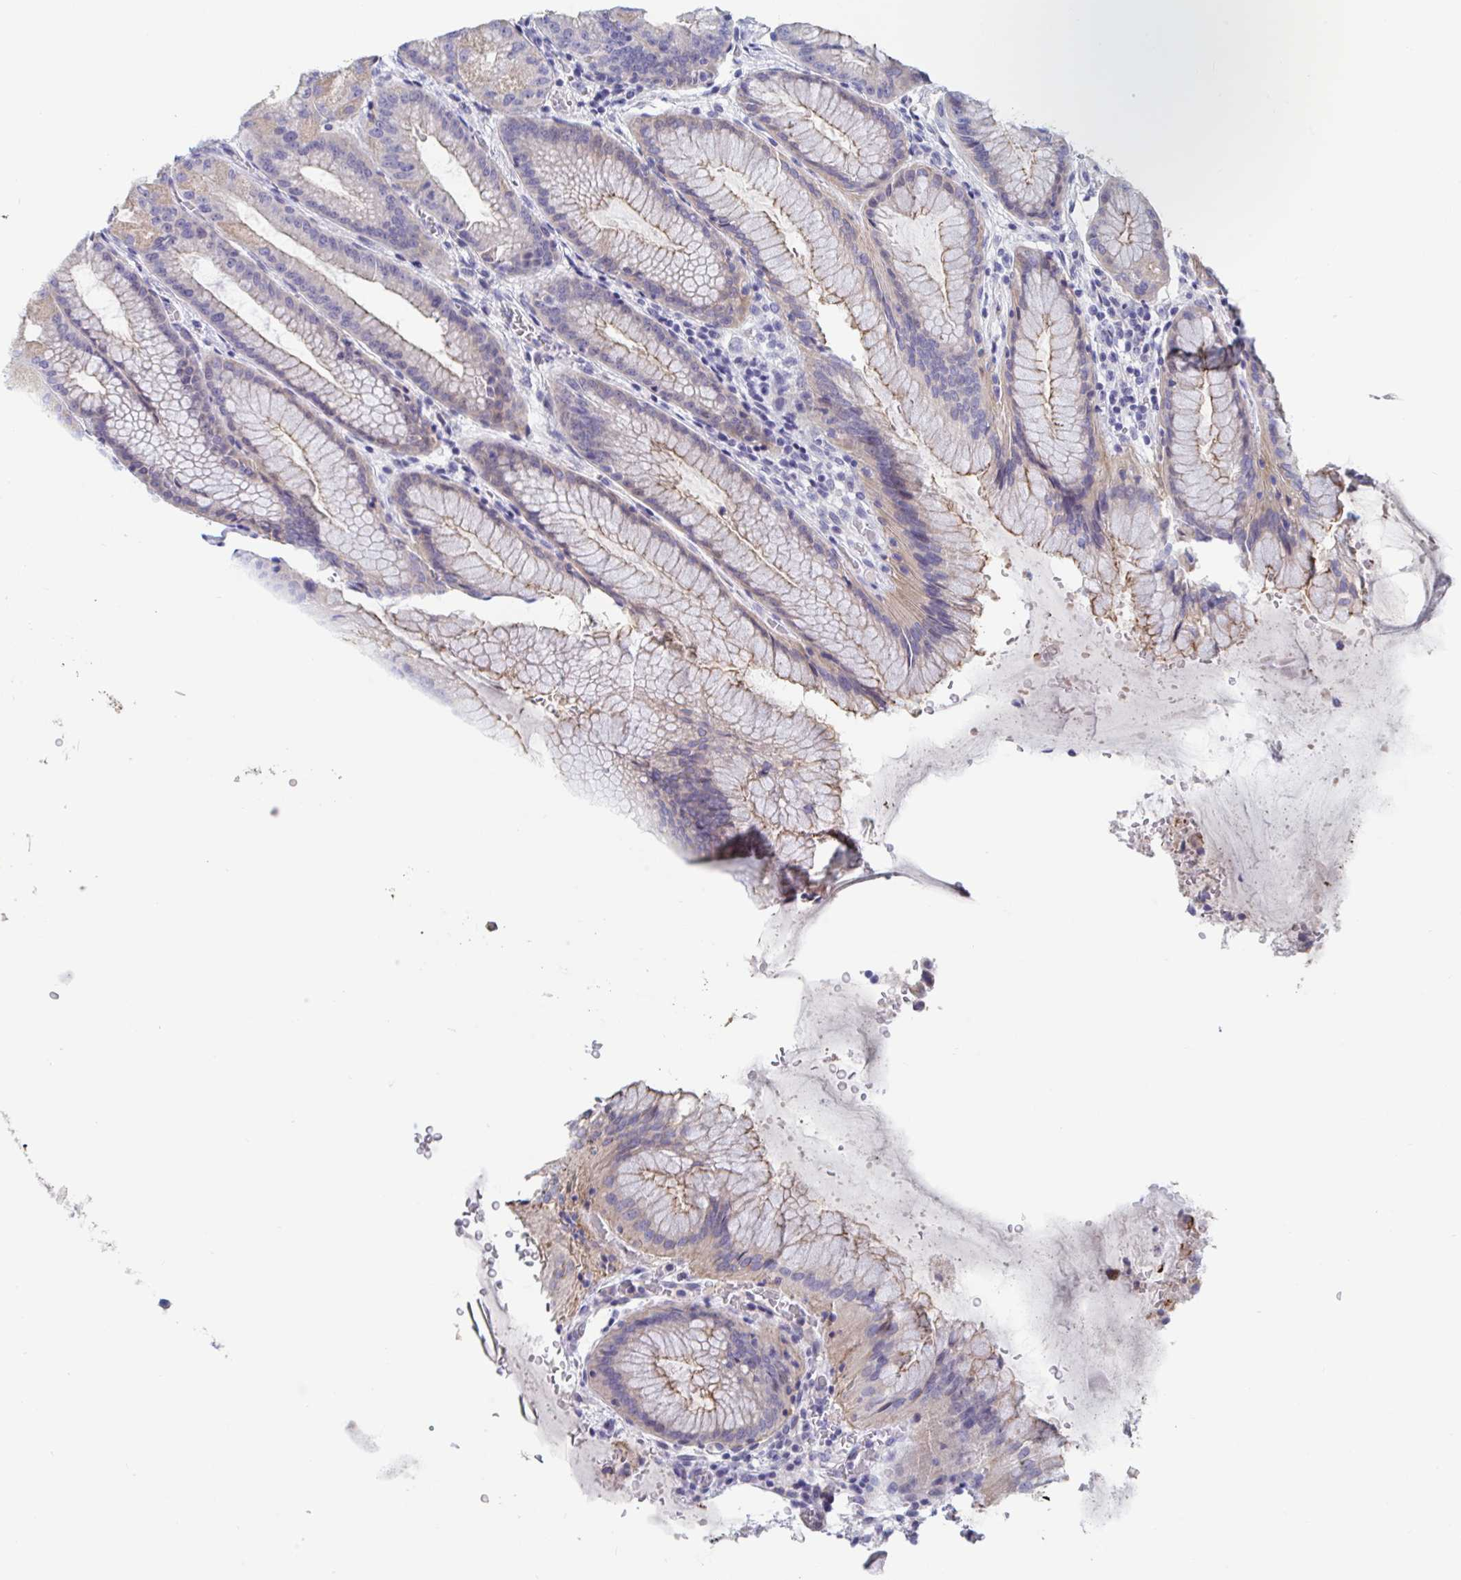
{"staining": {"intensity": "moderate", "quantity": "<25%", "location": "cytoplasmic/membranous"}, "tissue": "stomach", "cell_type": "Glandular cells", "image_type": "normal", "snomed": [{"axis": "morphology", "description": "Normal tissue, NOS"}, {"axis": "topography", "description": "Stomach, upper"}, {"axis": "topography", "description": "Stomach"}], "caption": "The image shows staining of unremarkable stomach, revealing moderate cytoplasmic/membranous protein positivity (brown color) within glandular cells.", "gene": "UNKL", "patient": {"sex": "male", "age": 48}}